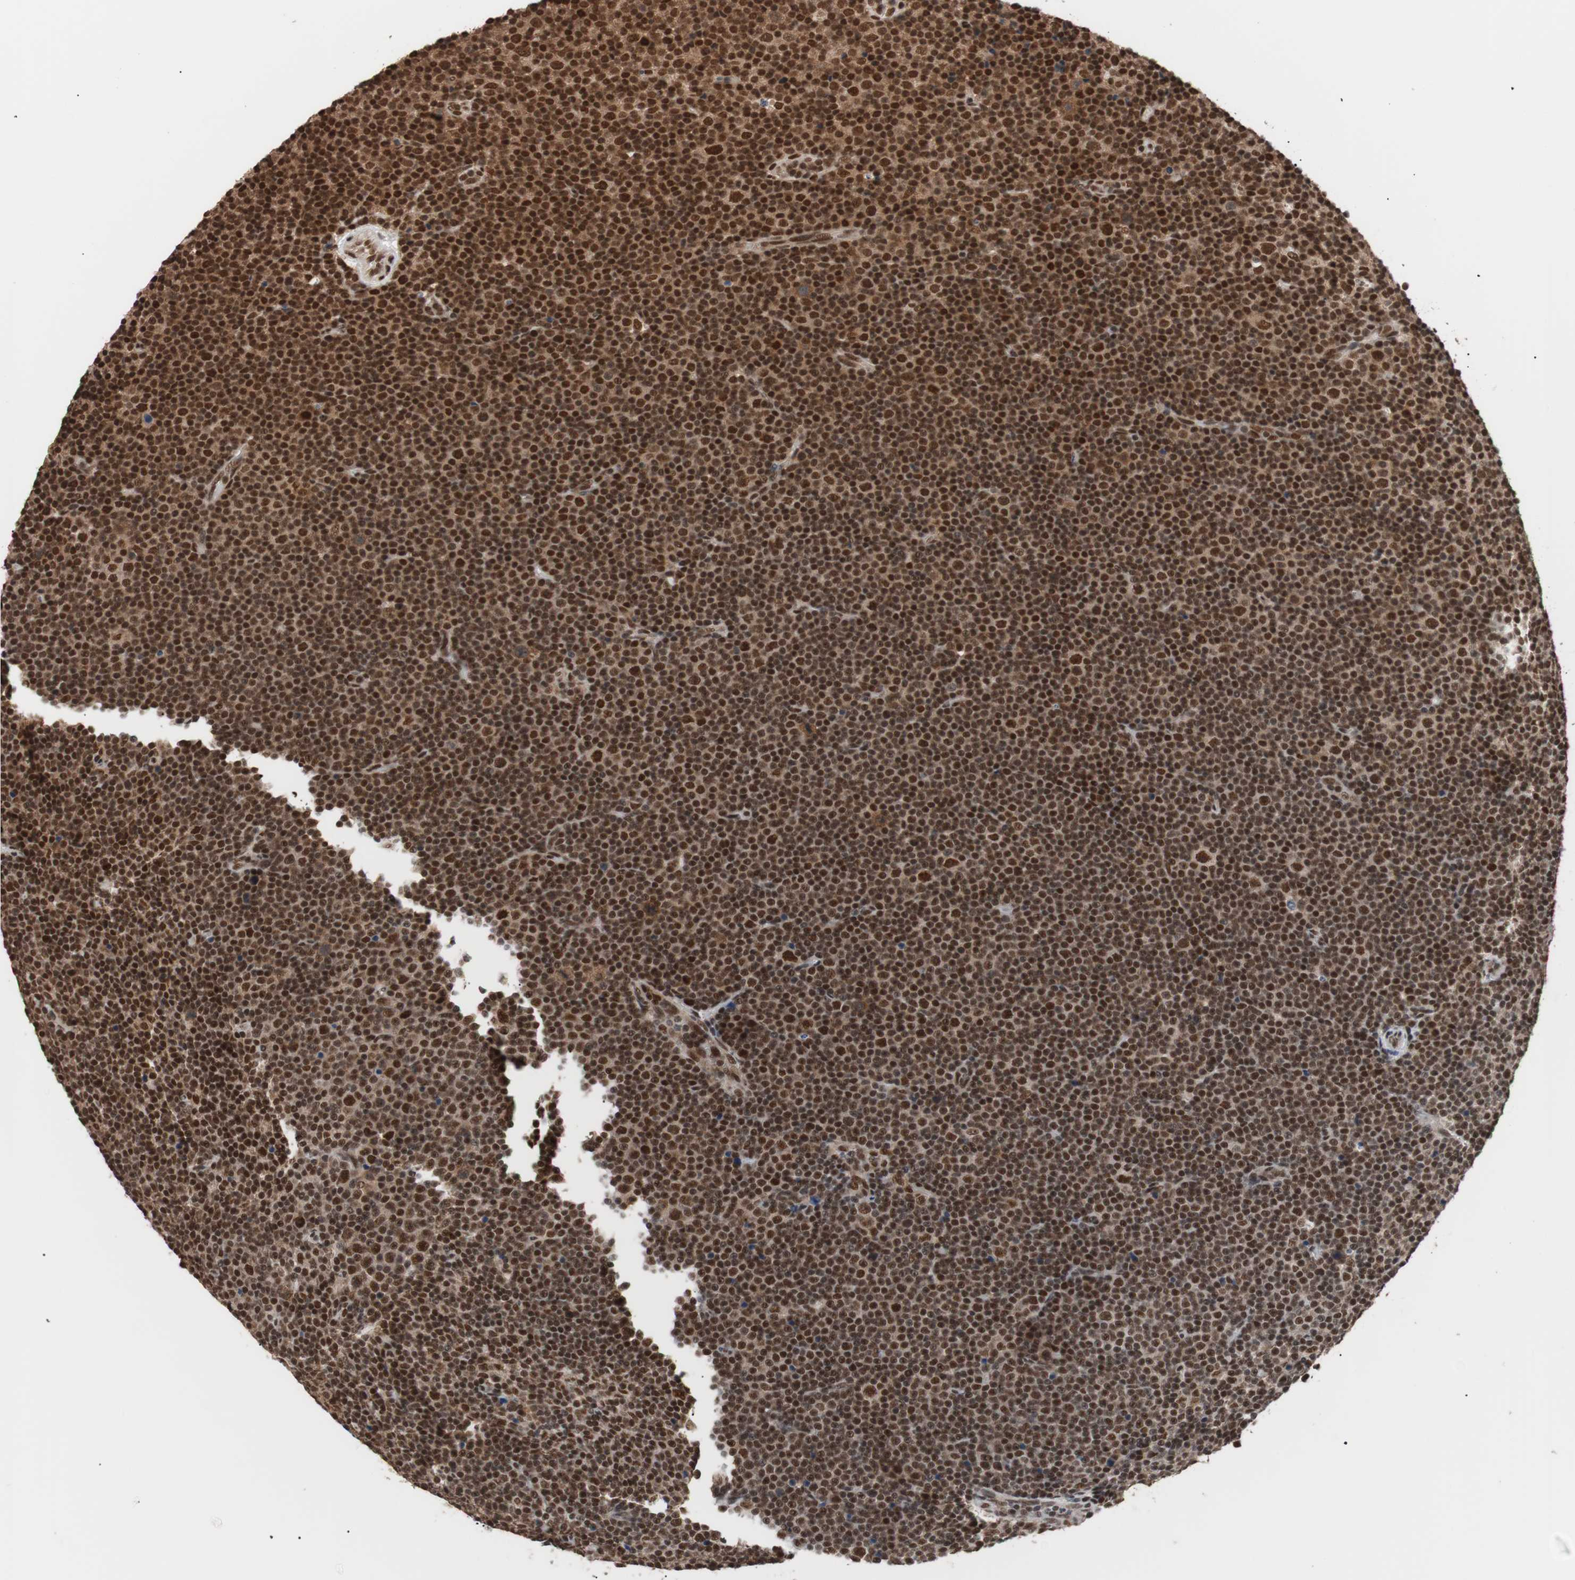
{"staining": {"intensity": "strong", "quantity": ">75%", "location": "nuclear"}, "tissue": "lymphoma", "cell_type": "Tumor cells", "image_type": "cancer", "snomed": [{"axis": "morphology", "description": "Malignant lymphoma, non-Hodgkin's type, Low grade"}, {"axis": "topography", "description": "Lymph node"}], "caption": "Tumor cells reveal high levels of strong nuclear positivity in about >75% of cells in human lymphoma.", "gene": "CHAMP1", "patient": {"sex": "female", "age": 67}}